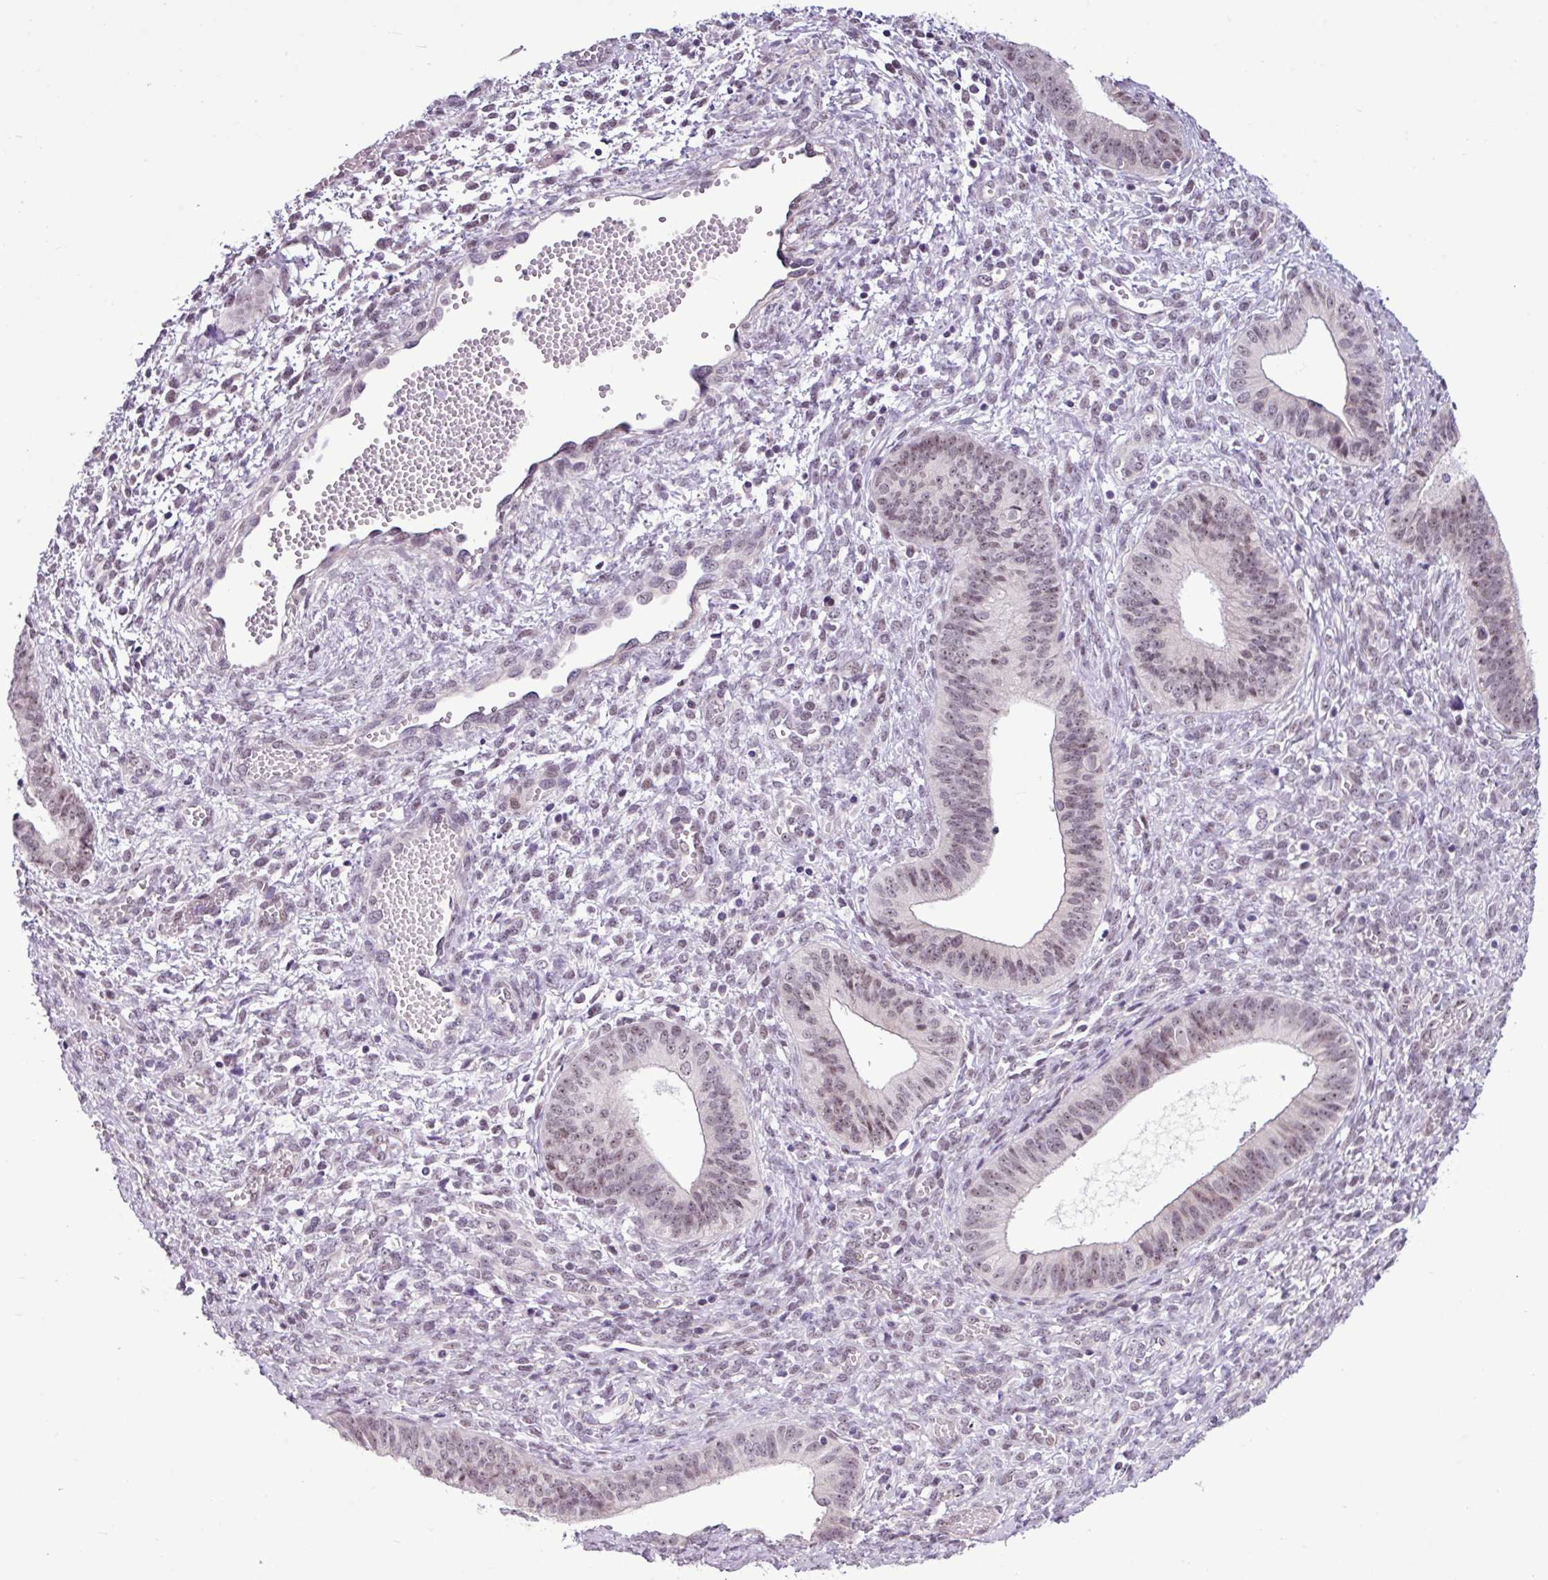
{"staining": {"intensity": "weak", "quantity": ">75%", "location": "nuclear"}, "tissue": "cervical cancer", "cell_type": "Tumor cells", "image_type": "cancer", "snomed": [{"axis": "morphology", "description": "Squamous cell carcinoma, NOS"}, {"axis": "topography", "description": "Cervix"}], "caption": "Immunohistochemistry (IHC) of human cervical cancer displays low levels of weak nuclear staining in approximately >75% of tumor cells. (IHC, brightfield microscopy, high magnification).", "gene": "UTP18", "patient": {"sex": "female", "age": 59}}